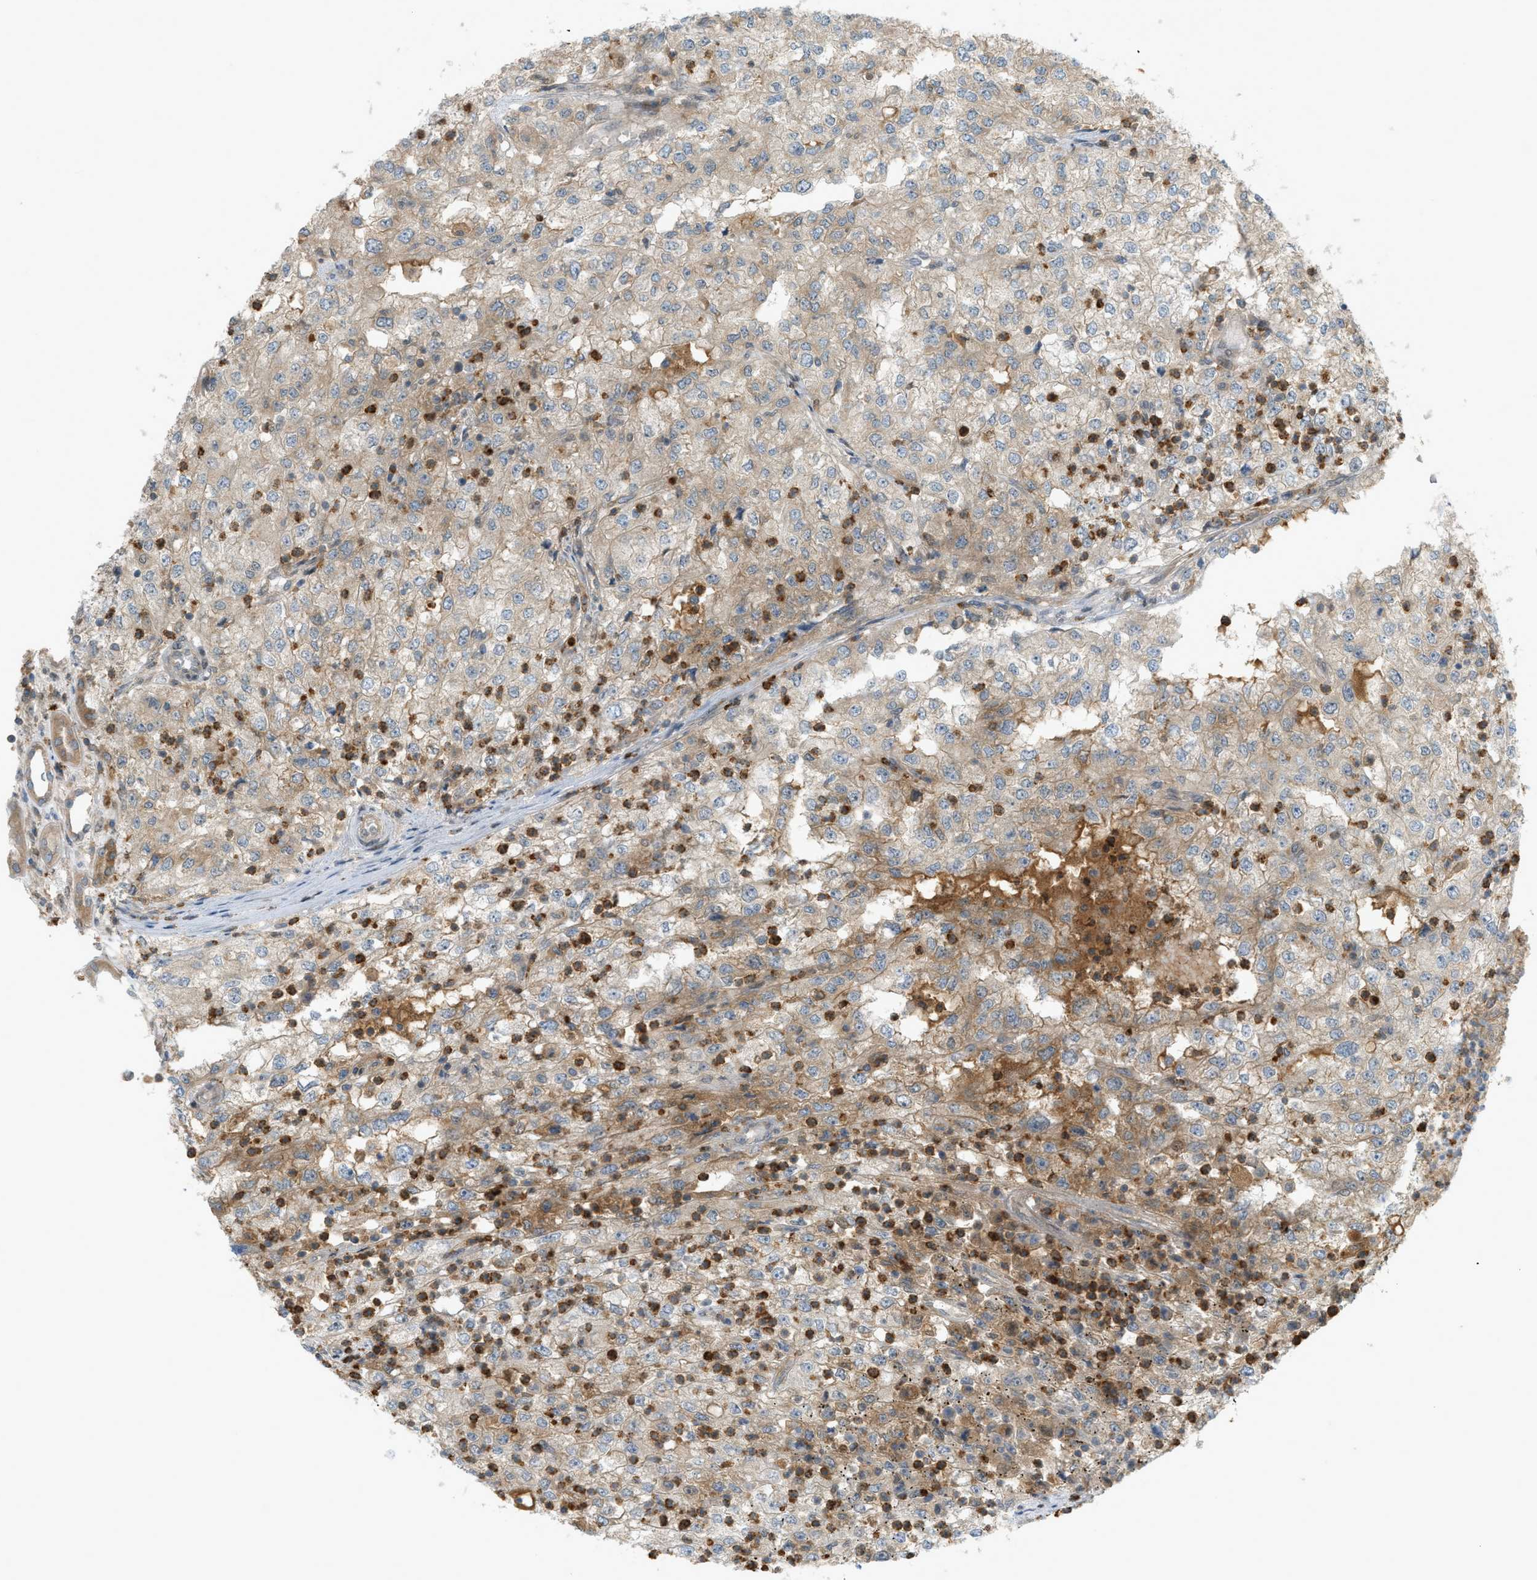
{"staining": {"intensity": "weak", "quantity": ">75%", "location": "cytoplasmic/membranous"}, "tissue": "renal cancer", "cell_type": "Tumor cells", "image_type": "cancer", "snomed": [{"axis": "morphology", "description": "Adenocarcinoma, NOS"}, {"axis": "topography", "description": "Kidney"}], "caption": "Brown immunohistochemical staining in renal cancer (adenocarcinoma) reveals weak cytoplasmic/membranous positivity in about >75% of tumor cells.", "gene": "DYRK1A", "patient": {"sex": "female", "age": 54}}